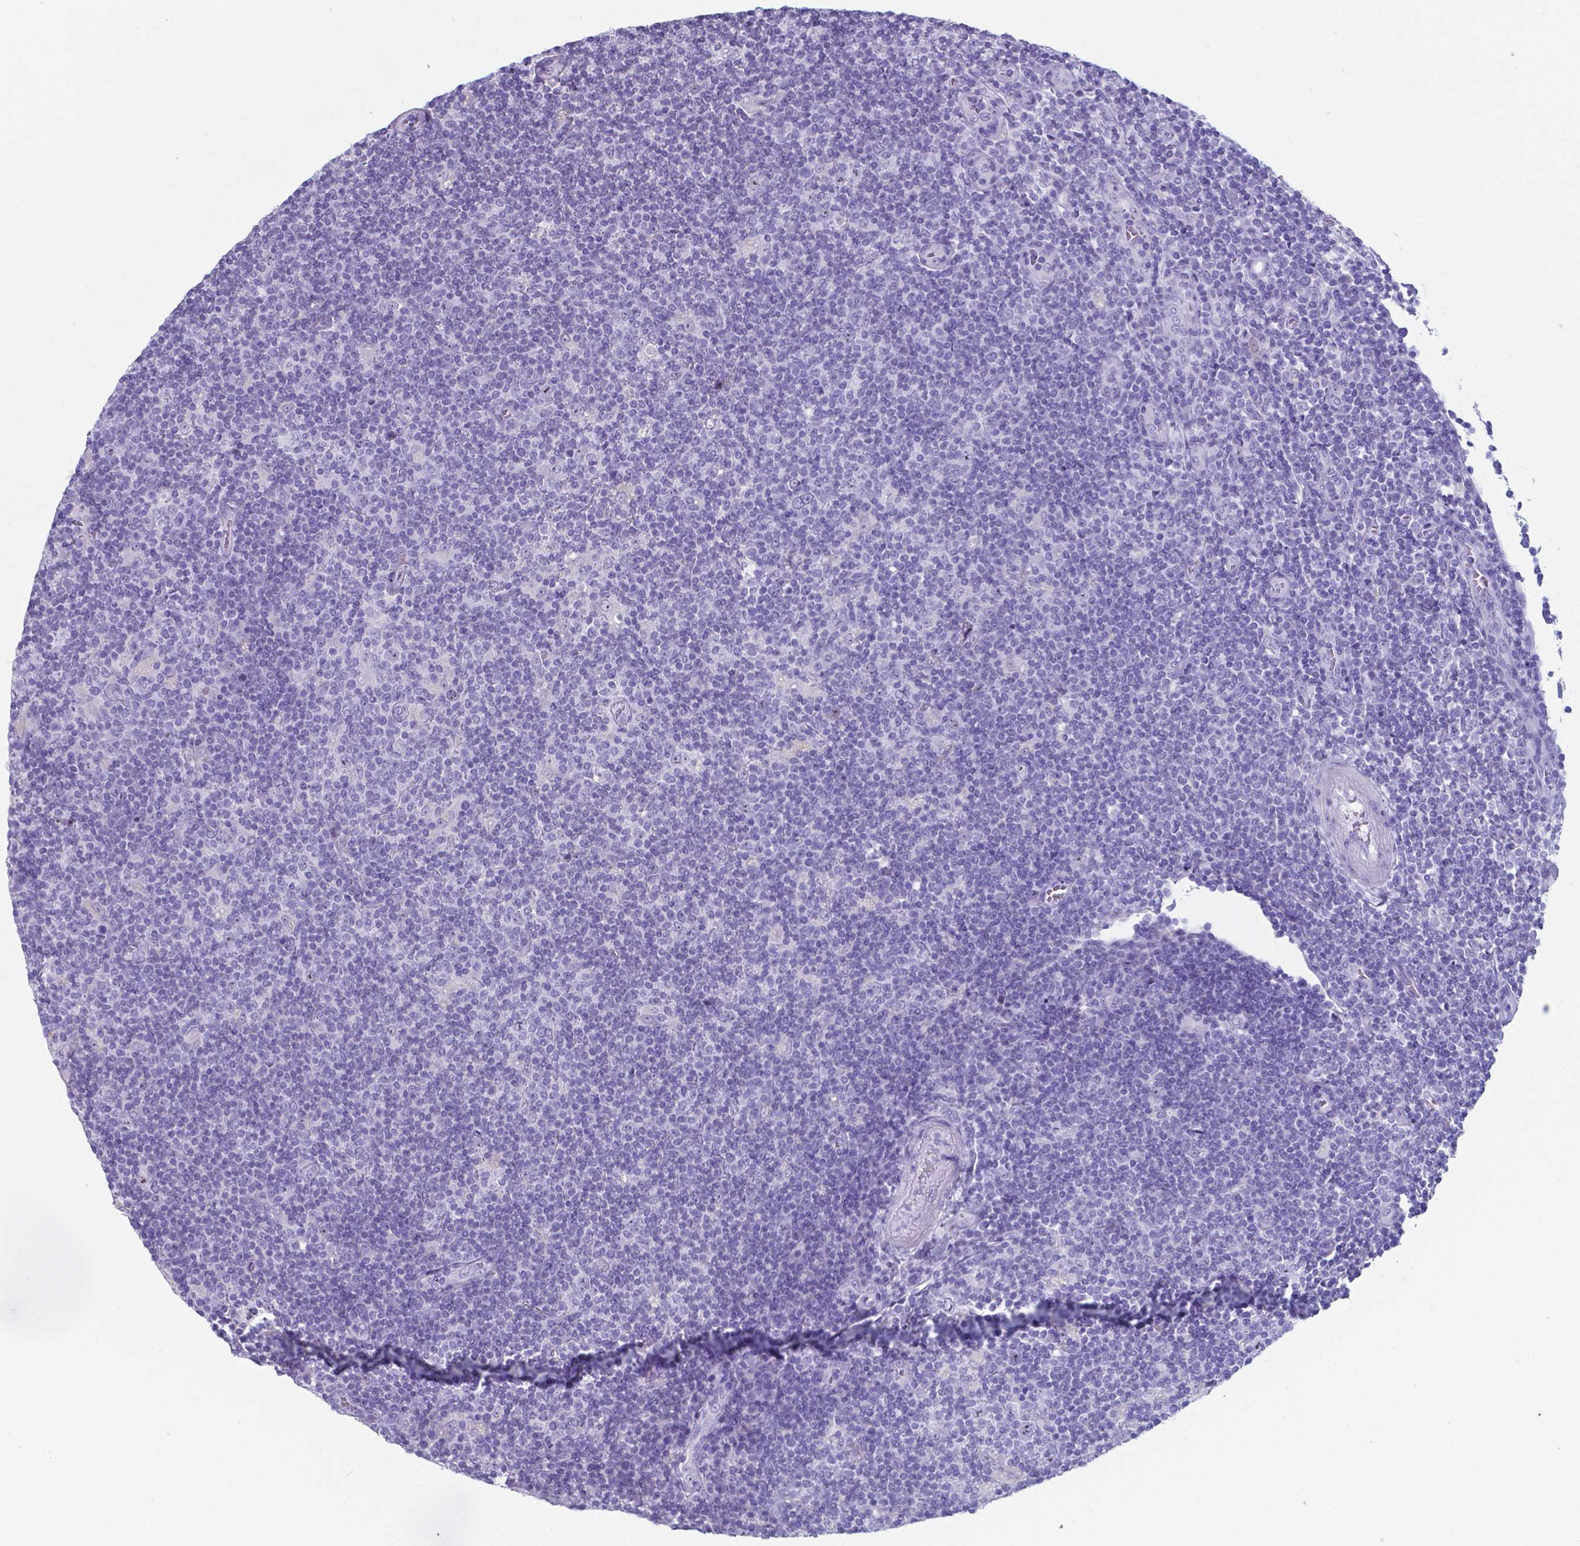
{"staining": {"intensity": "negative", "quantity": "none", "location": "none"}, "tissue": "lymphoma", "cell_type": "Tumor cells", "image_type": "cancer", "snomed": [{"axis": "morphology", "description": "Hodgkin's disease, NOS"}, {"axis": "topography", "description": "Lymph node"}], "caption": "Immunohistochemistry (IHC) of Hodgkin's disease reveals no expression in tumor cells.", "gene": "AP5B1", "patient": {"sex": "male", "age": 40}}